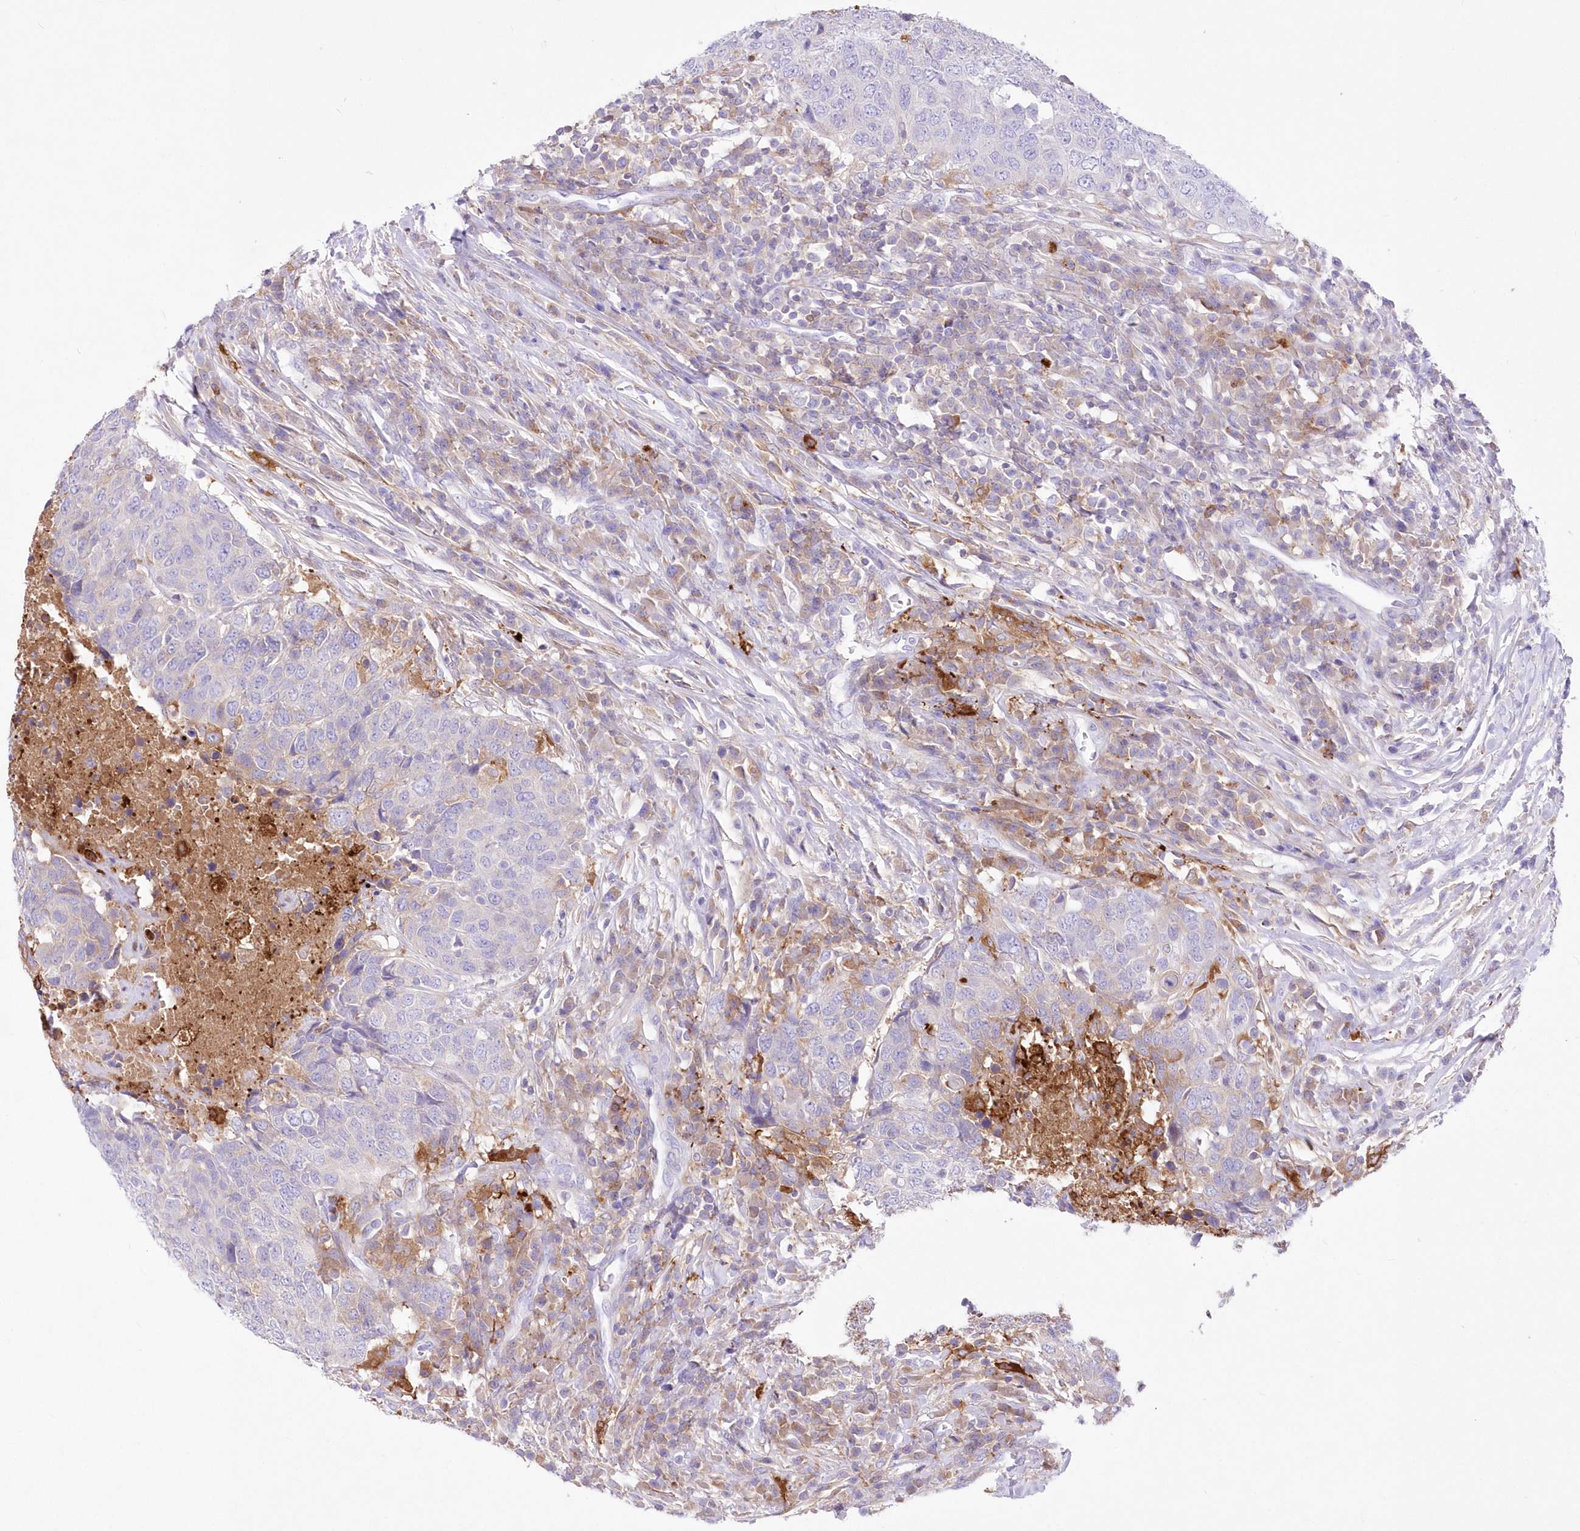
{"staining": {"intensity": "negative", "quantity": "none", "location": "none"}, "tissue": "head and neck cancer", "cell_type": "Tumor cells", "image_type": "cancer", "snomed": [{"axis": "morphology", "description": "Squamous cell carcinoma, NOS"}, {"axis": "topography", "description": "Head-Neck"}], "caption": "Immunohistochemistry (IHC) photomicrograph of neoplastic tissue: human head and neck cancer stained with DAB (3,3'-diaminobenzidine) exhibits no significant protein expression in tumor cells.", "gene": "DNAJC19", "patient": {"sex": "male", "age": 66}}